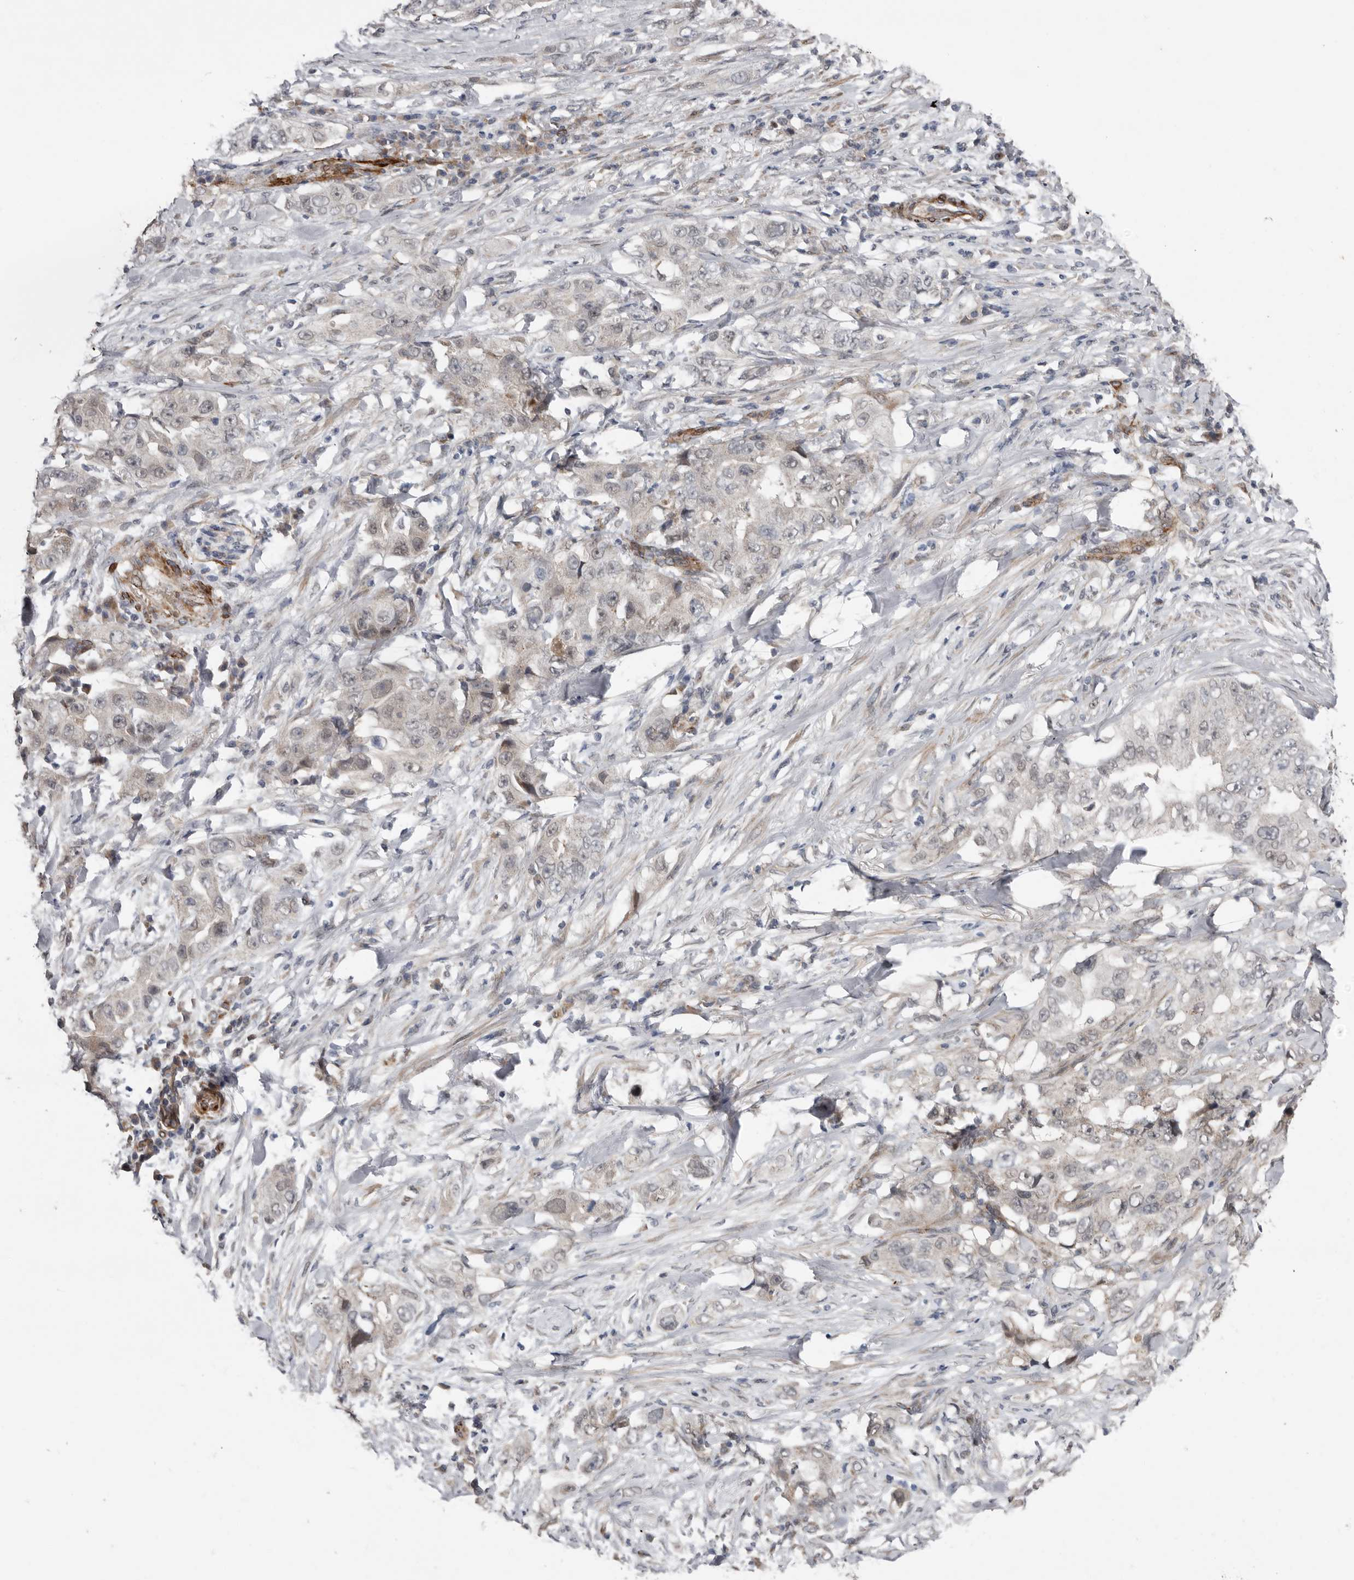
{"staining": {"intensity": "negative", "quantity": "none", "location": "none"}, "tissue": "lung cancer", "cell_type": "Tumor cells", "image_type": "cancer", "snomed": [{"axis": "morphology", "description": "Adenocarcinoma, NOS"}, {"axis": "topography", "description": "Lung"}], "caption": "Adenocarcinoma (lung) was stained to show a protein in brown. There is no significant staining in tumor cells.", "gene": "RANBP17", "patient": {"sex": "female", "age": 51}}